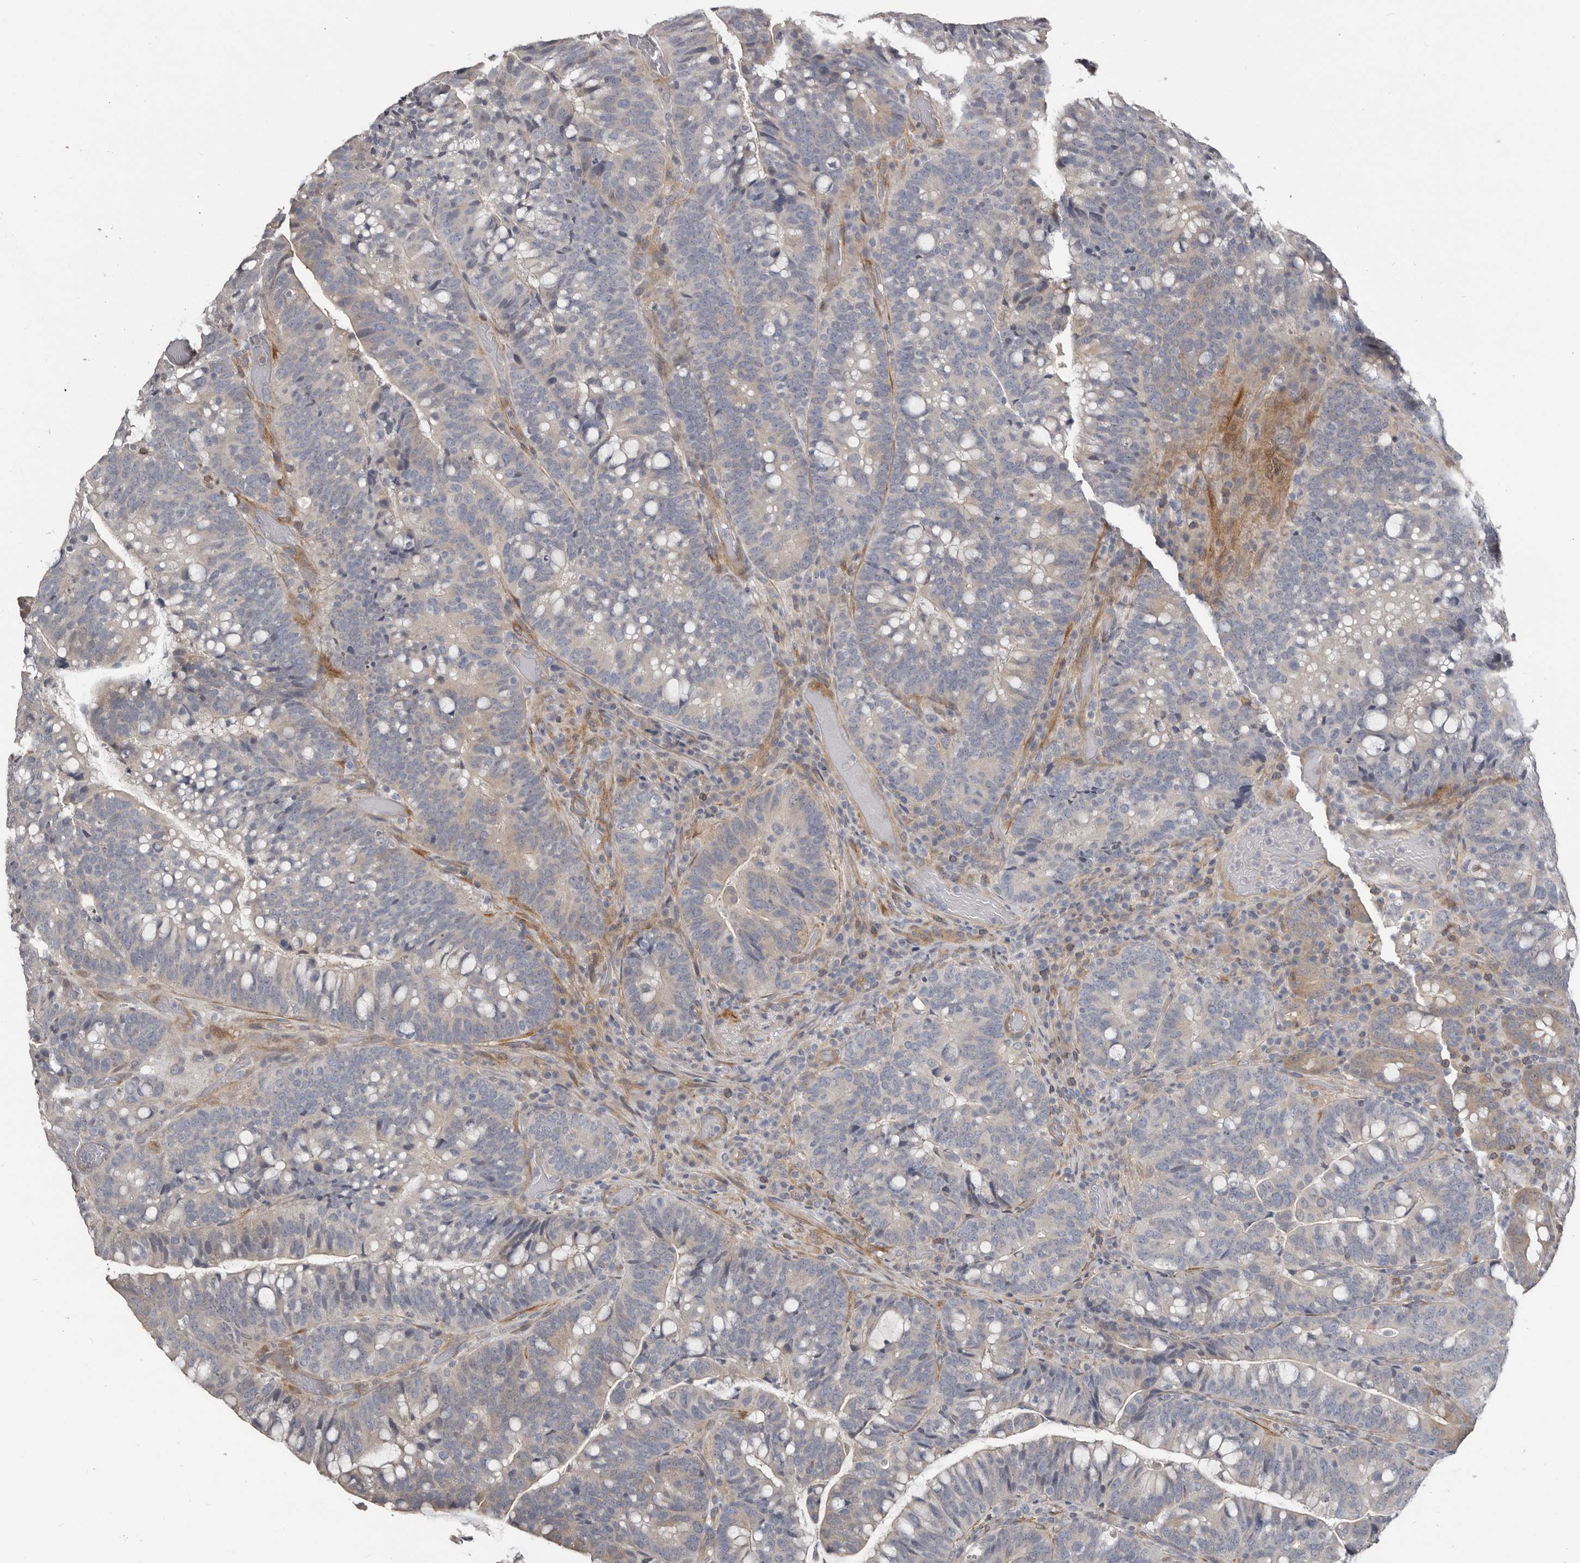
{"staining": {"intensity": "negative", "quantity": "none", "location": "none"}, "tissue": "colorectal cancer", "cell_type": "Tumor cells", "image_type": "cancer", "snomed": [{"axis": "morphology", "description": "Adenocarcinoma, NOS"}, {"axis": "topography", "description": "Colon"}], "caption": "Colorectal adenocarcinoma was stained to show a protein in brown. There is no significant positivity in tumor cells.", "gene": "KCNJ8", "patient": {"sex": "female", "age": 66}}